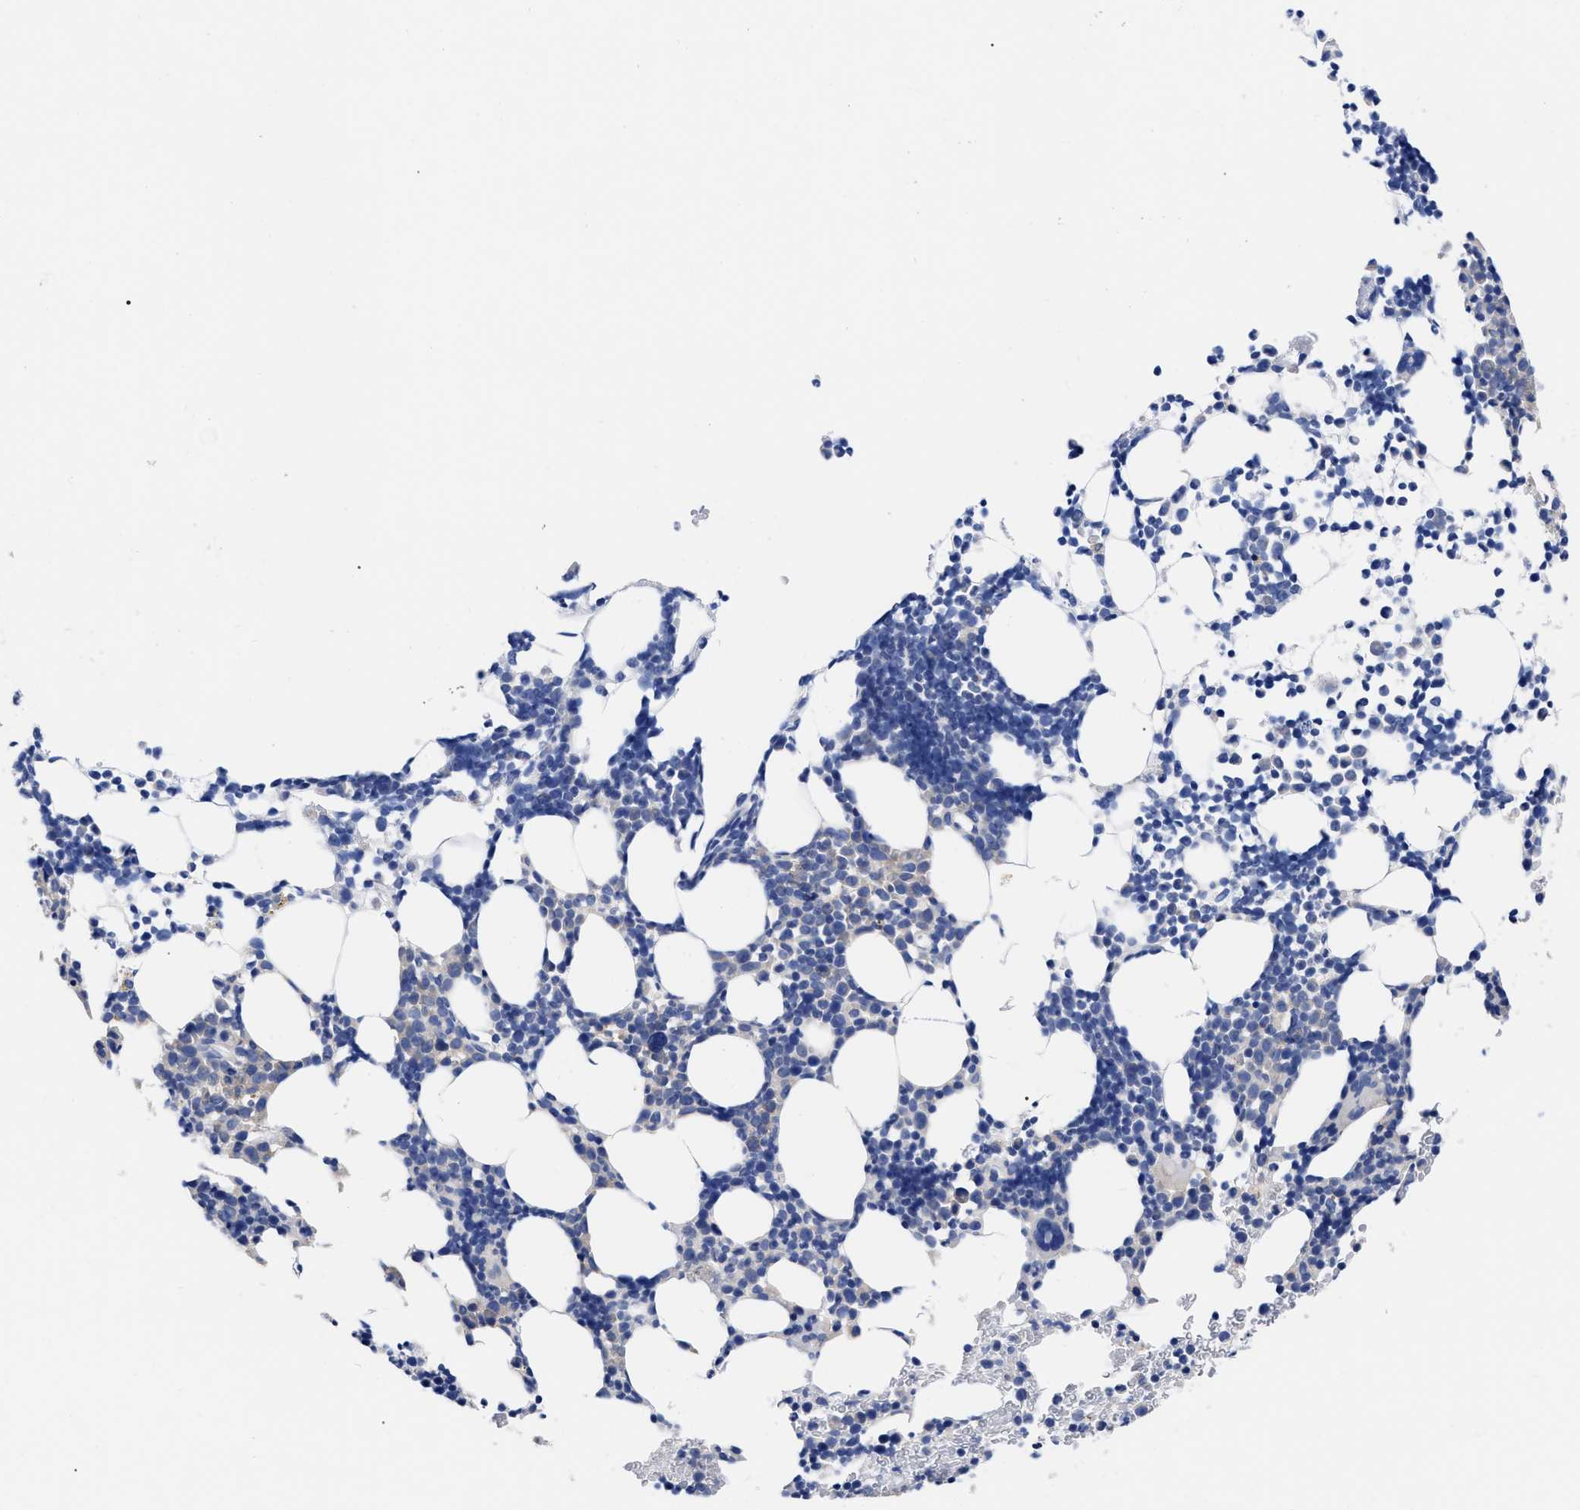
{"staining": {"intensity": "negative", "quantity": "none", "location": "none"}, "tissue": "bone marrow", "cell_type": "Hematopoietic cells", "image_type": "normal", "snomed": [{"axis": "morphology", "description": "Normal tissue, NOS"}, {"axis": "morphology", "description": "Inflammation, NOS"}, {"axis": "topography", "description": "Bone marrow"}], "caption": "A photomicrograph of human bone marrow is negative for staining in hematopoietic cells. (DAB IHC with hematoxylin counter stain).", "gene": "RBKS", "patient": {"sex": "female", "age": 67}}